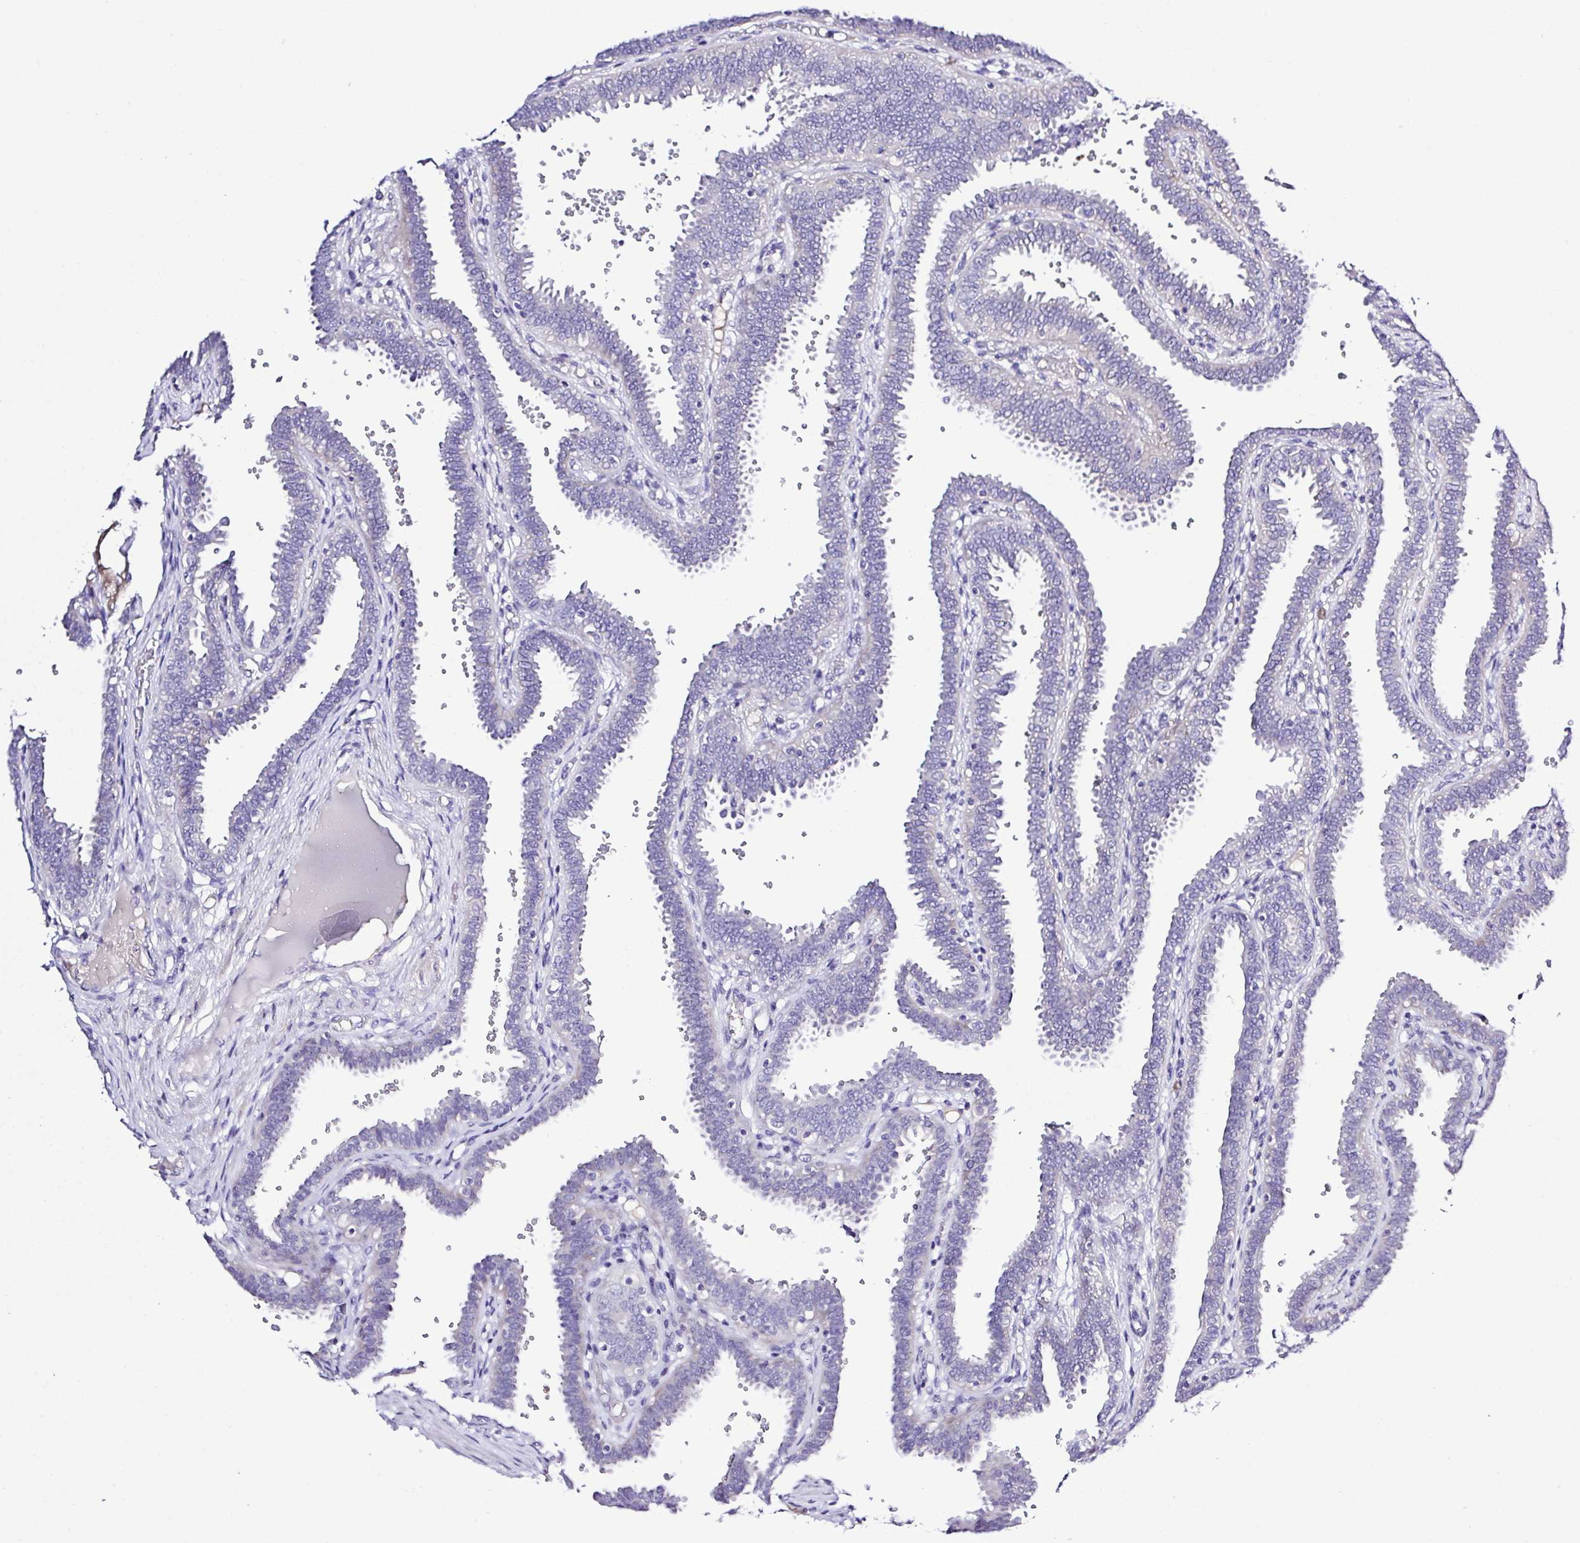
{"staining": {"intensity": "negative", "quantity": "none", "location": "none"}, "tissue": "fallopian tube", "cell_type": "Glandular cells", "image_type": "normal", "snomed": [{"axis": "morphology", "description": "Normal tissue, NOS"}, {"axis": "topography", "description": "Fallopian tube"}], "caption": "An IHC micrograph of normal fallopian tube is shown. There is no staining in glandular cells of fallopian tube. (DAB immunohistochemistry with hematoxylin counter stain).", "gene": "GABBR2", "patient": {"sex": "female", "age": 37}}